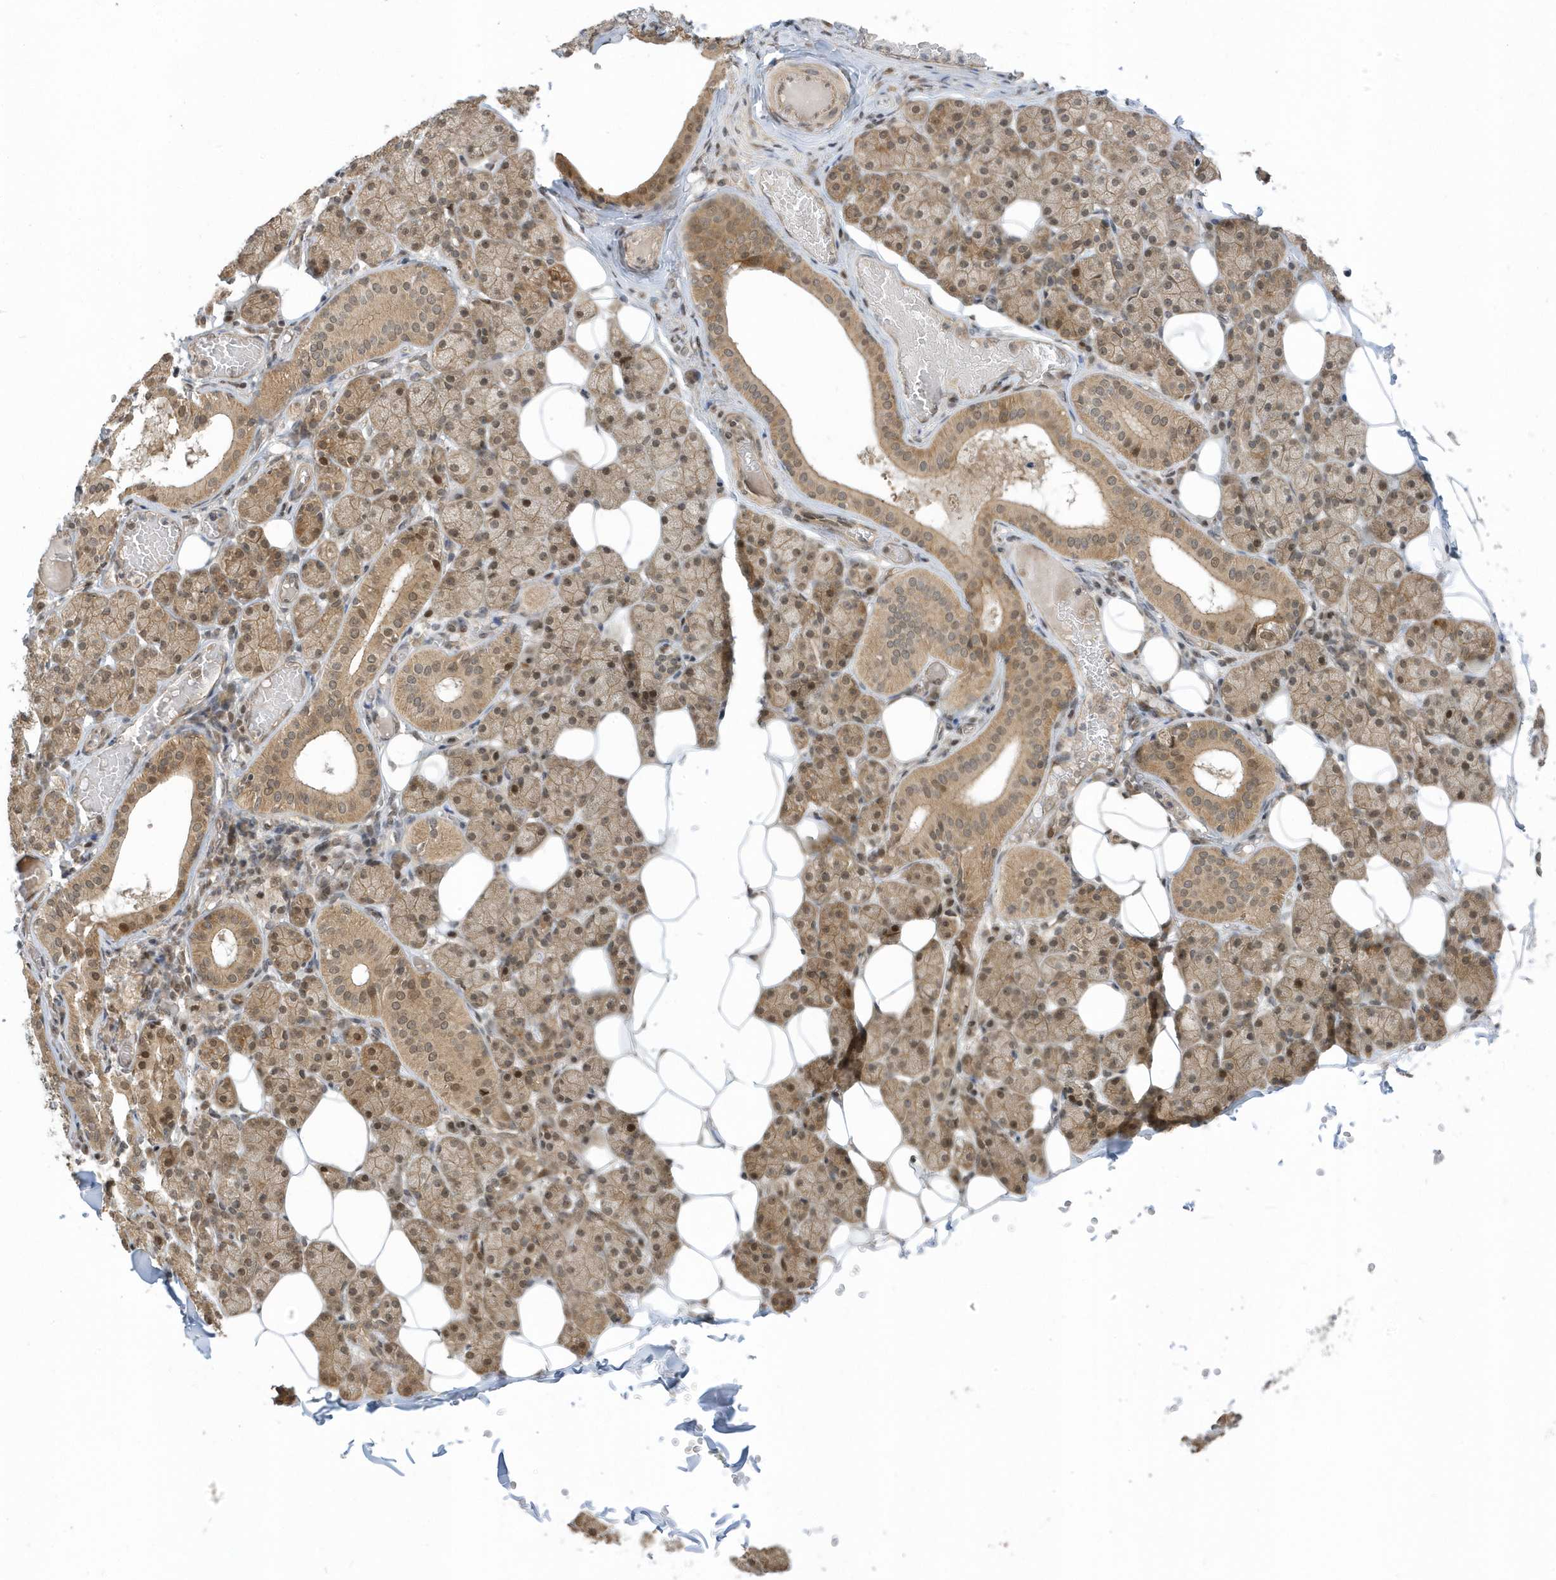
{"staining": {"intensity": "moderate", "quantity": ">75%", "location": "cytoplasmic/membranous,nuclear"}, "tissue": "salivary gland", "cell_type": "Glandular cells", "image_type": "normal", "snomed": [{"axis": "morphology", "description": "Normal tissue, NOS"}, {"axis": "topography", "description": "Salivary gland"}], "caption": "A brown stain shows moderate cytoplasmic/membranous,nuclear expression of a protein in glandular cells of normal human salivary gland. (Stains: DAB in brown, nuclei in blue, Microscopy: brightfield microscopy at high magnification).", "gene": "USP53", "patient": {"sex": "female", "age": 33}}